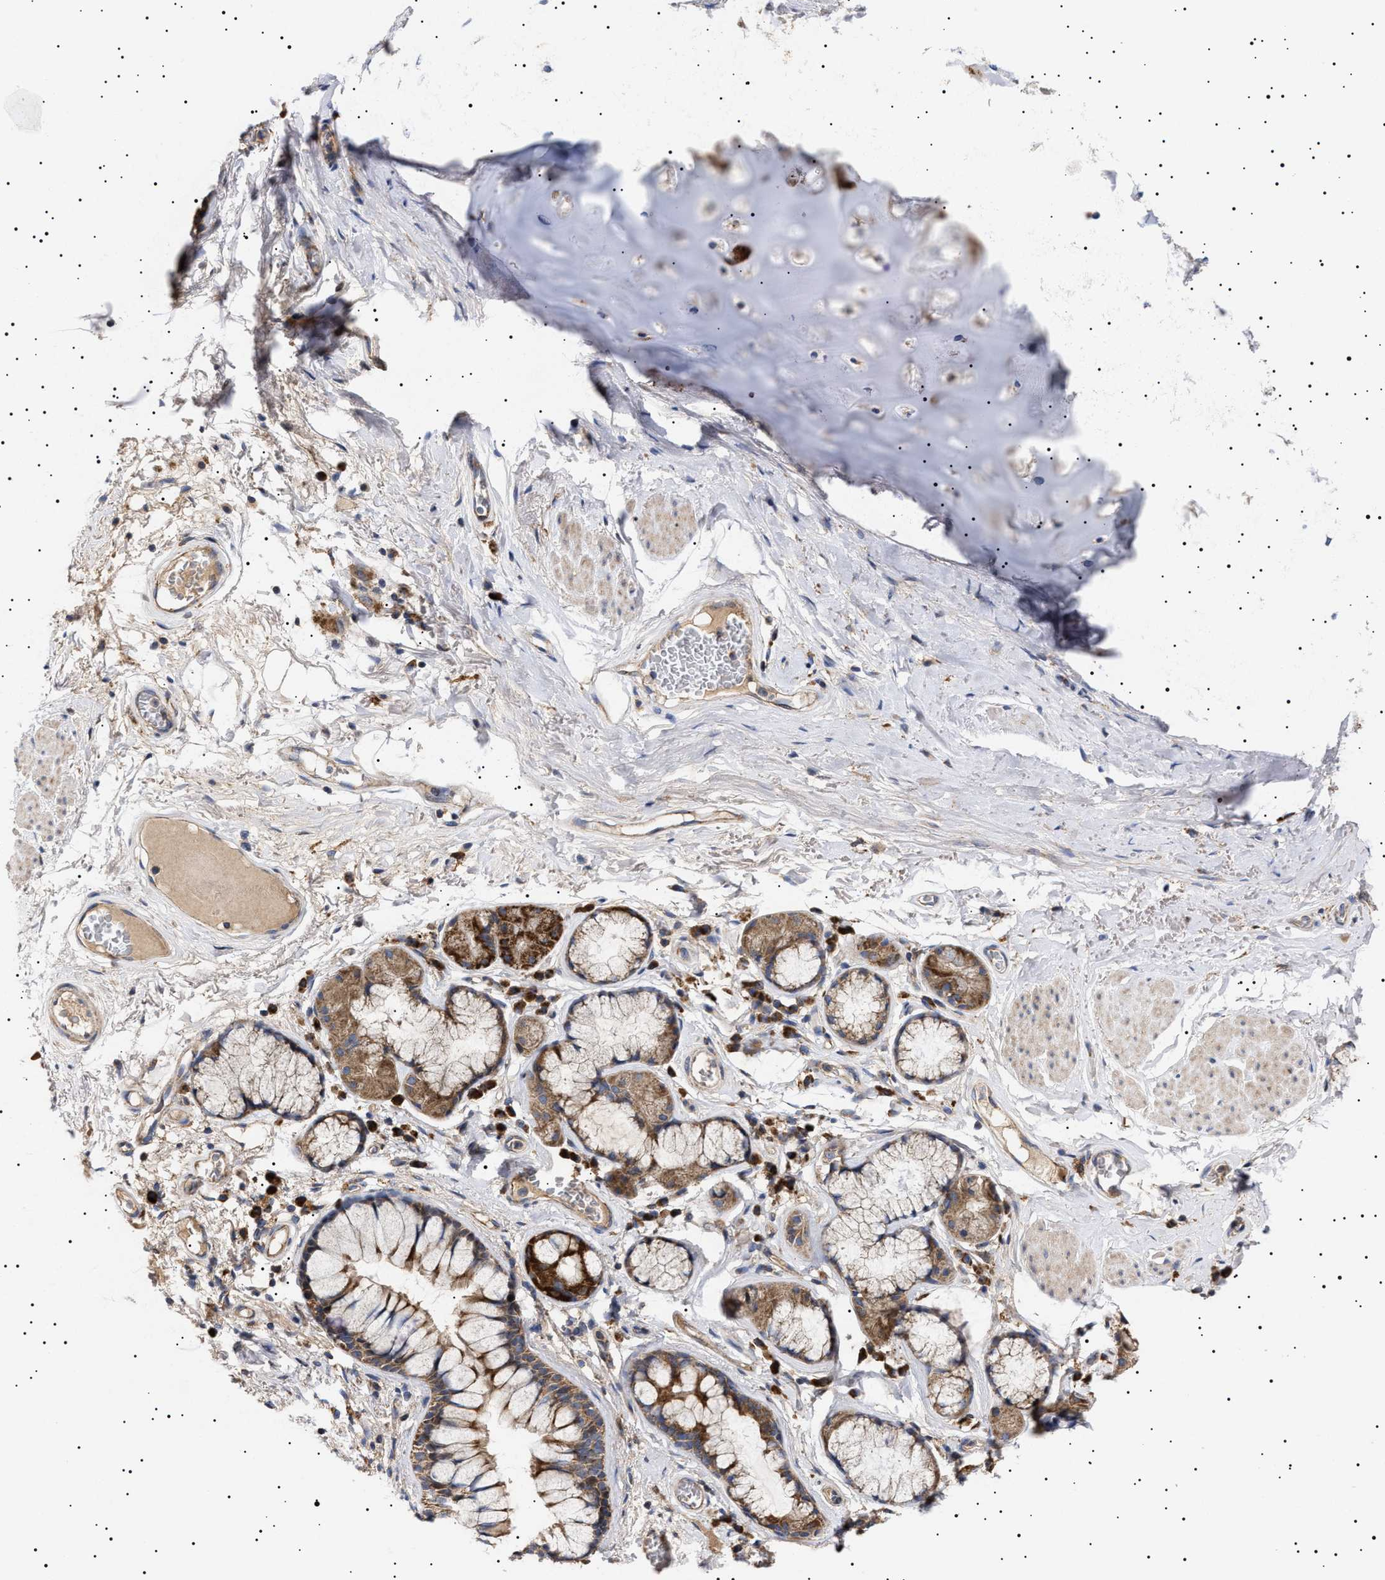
{"staining": {"intensity": "moderate", "quantity": ">75%", "location": "cytoplasmic/membranous"}, "tissue": "bronchus", "cell_type": "Respiratory epithelial cells", "image_type": "normal", "snomed": [{"axis": "morphology", "description": "Normal tissue, NOS"}, {"axis": "topography", "description": "Cartilage tissue"}], "caption": "High-power microscopy captured an immunohistochemistry (IHC) histopathology image of benign bronchus, revealing moderate cytoplasmic/membranous staining in about >75% of respiratory epithelial cells. (DAB = brown stain, brightfield microscopy at high magnification).", "gene": "MRPL10", "patient": {"sex": "female", "age": 63}}